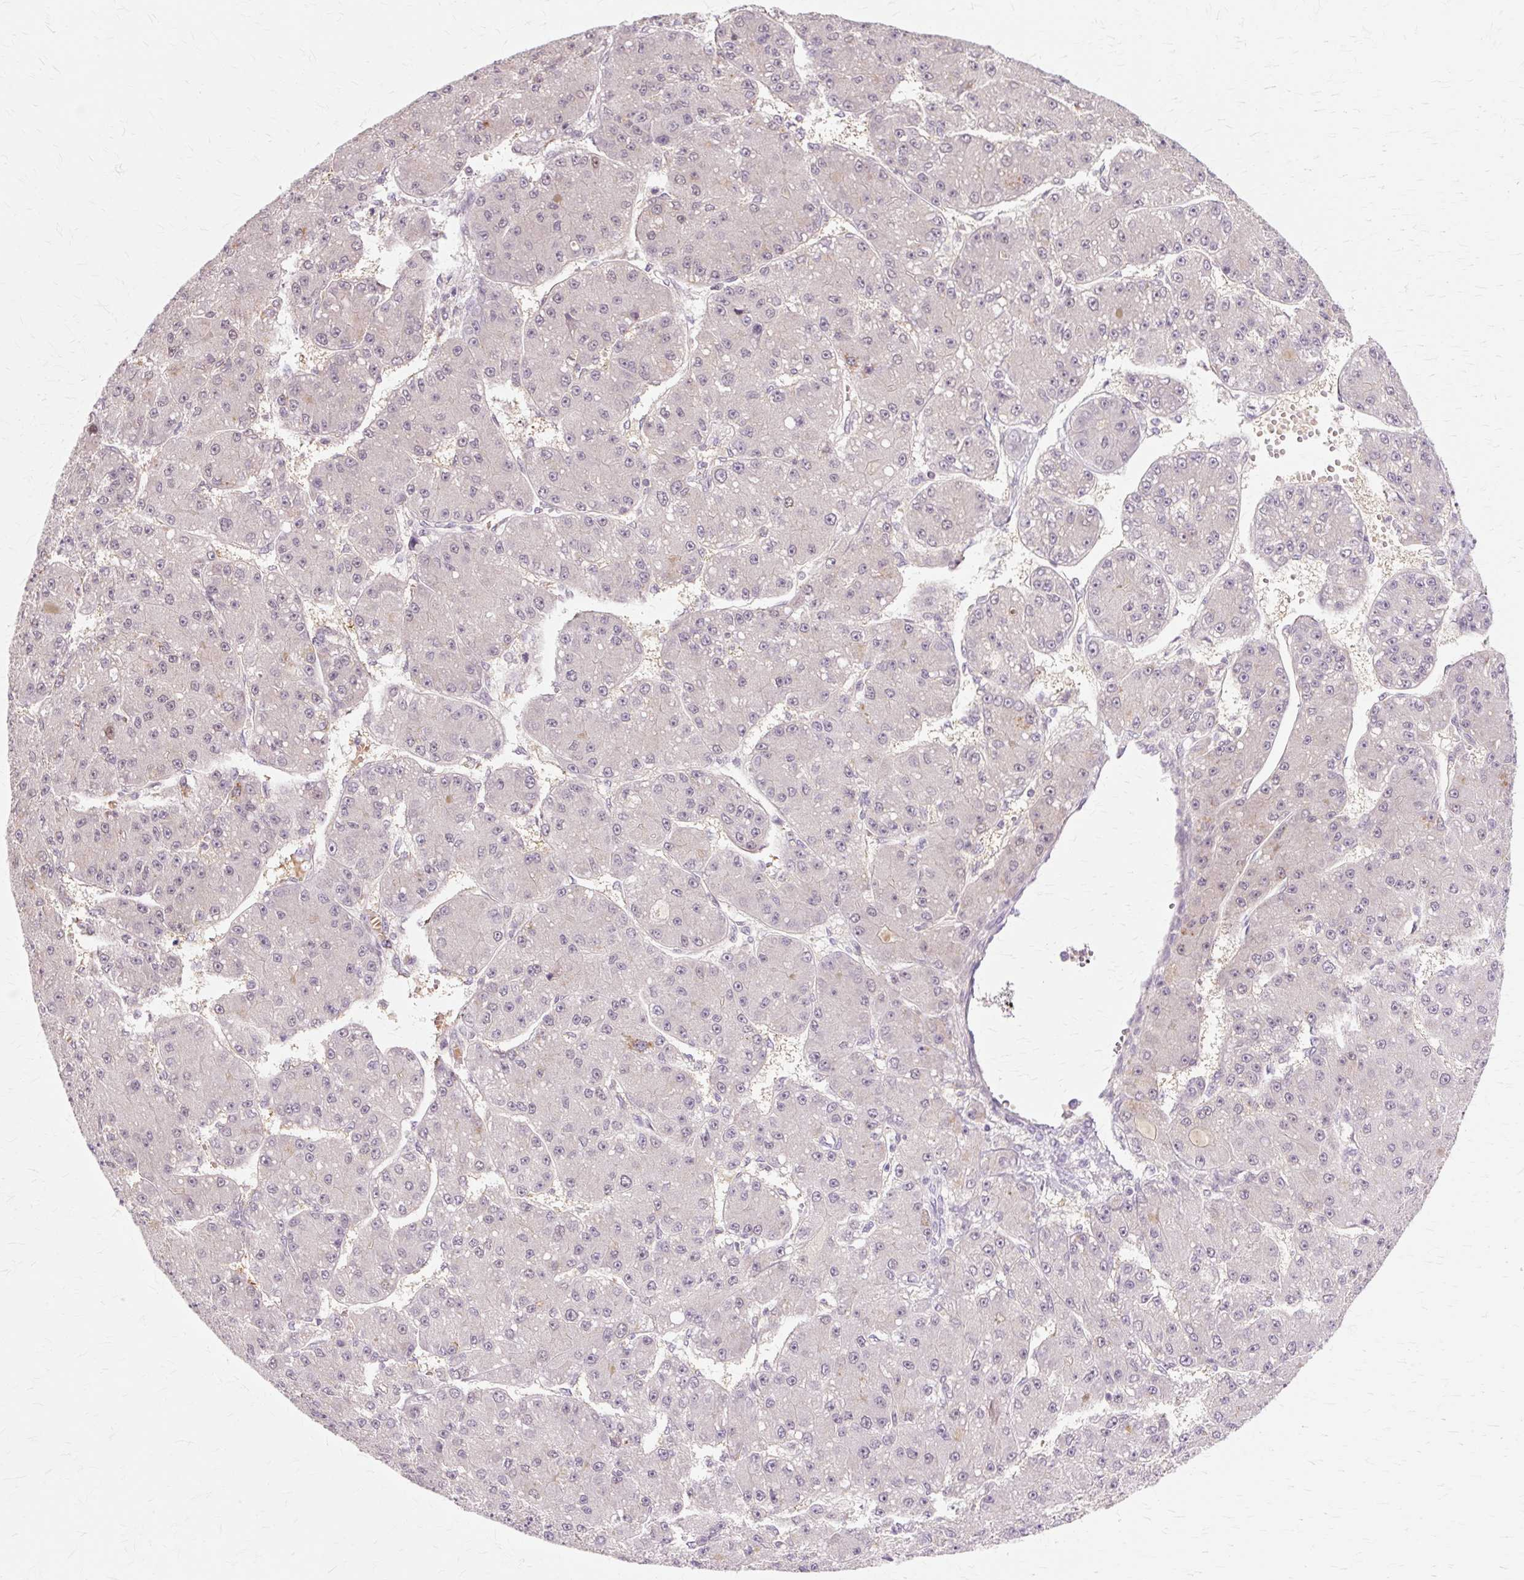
{"staining": {"intensity": "negative", "quantity": "none", "location": "none"}, "tissue": "liver cancer", "cell_type": "Tumor cells", "image_type": "cancer", "snomed": [{"axis": "morphology", "description": "Carcinoma, Hepatocellular, NOS"}, {"axis": "topography", "description": "Liver"}], "caption": "A high-resolution photomicrograph shows IHC staining of liver hepatocellular carcinoma, which exhibits no significant expression in tumor cells.", "gene": "ZNF35", "patient": {"sex": "male", "age": 67}}